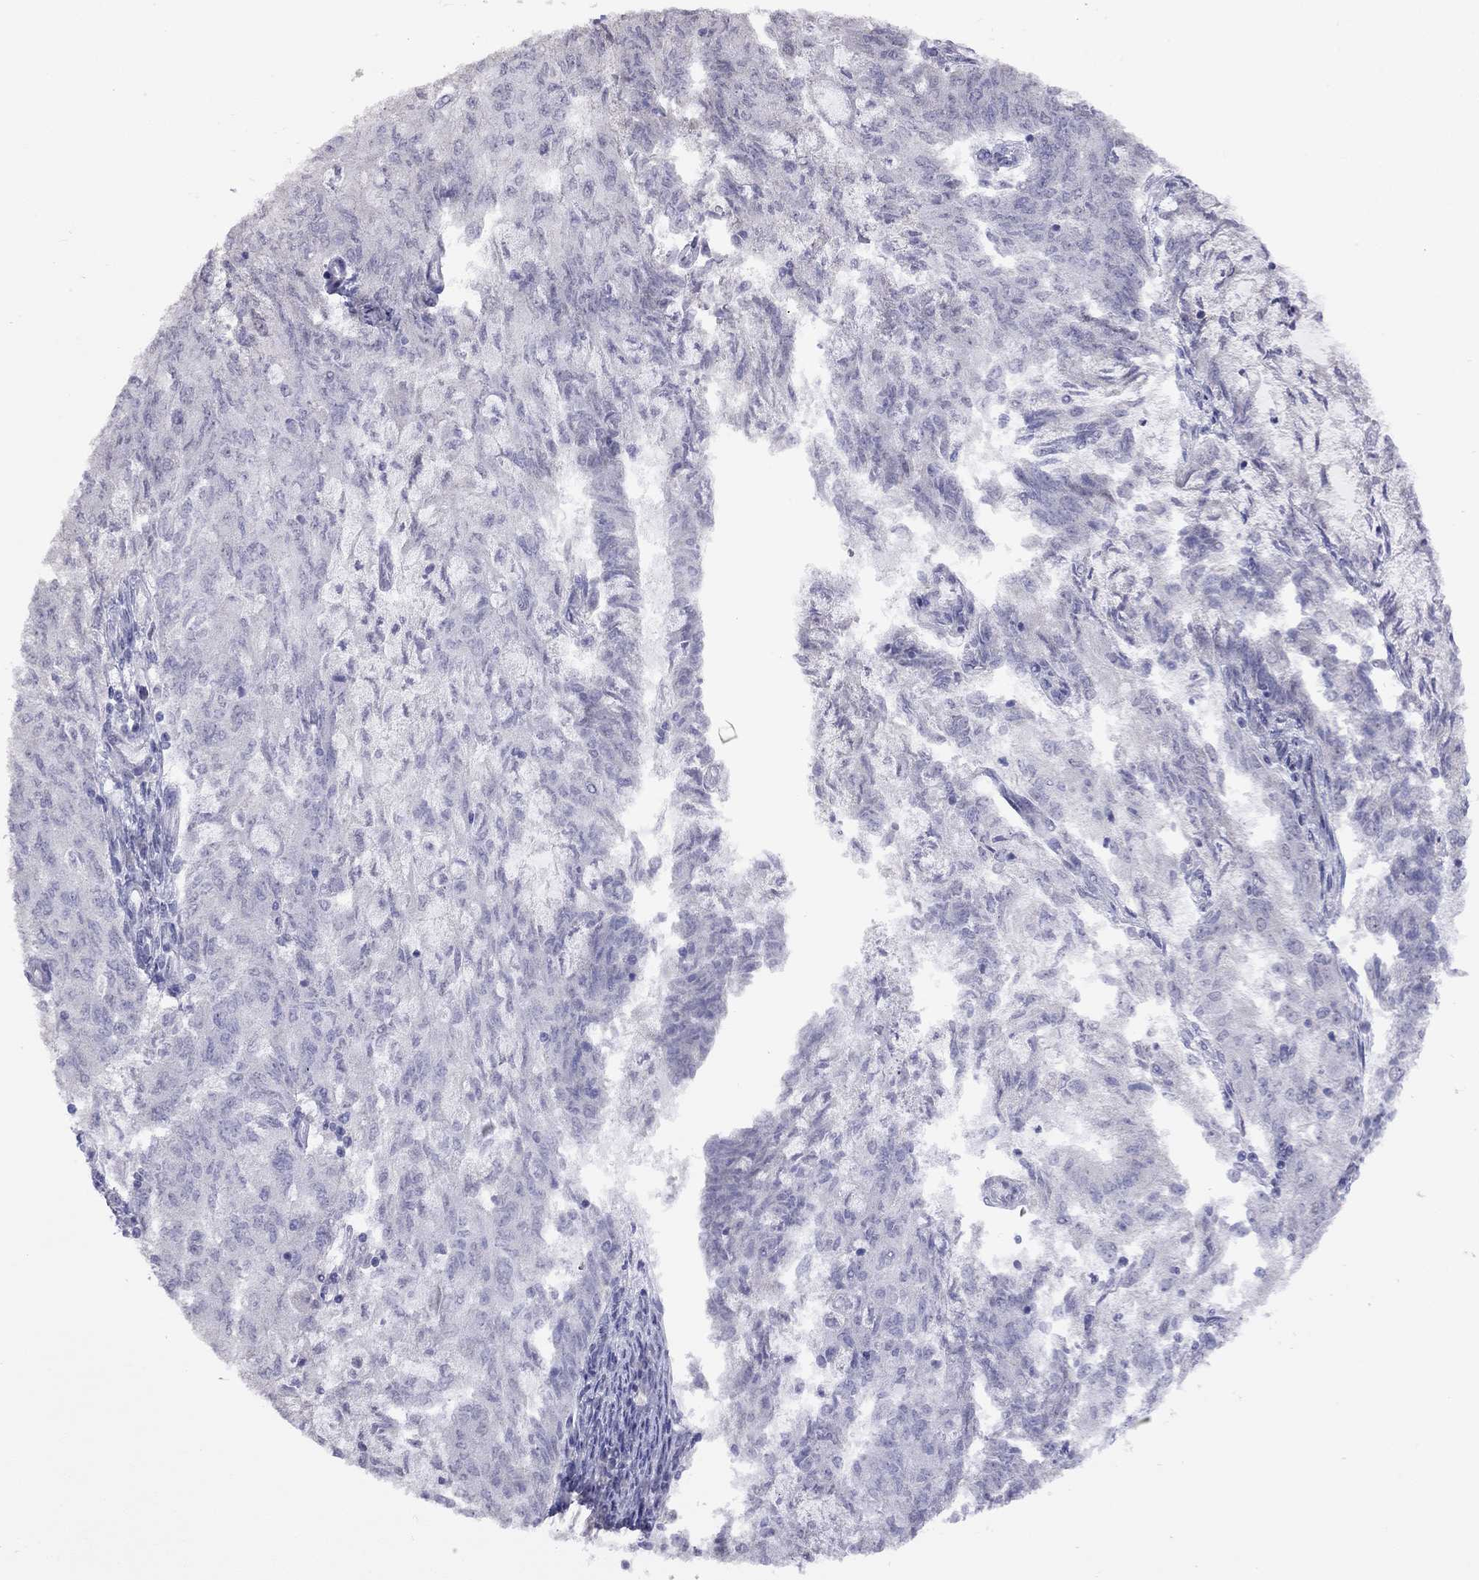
{"staining": {"intensity": "negative", "quantity": "none", "location": "none"}, "tissue": "endometrial cancer", "cell_type": "Tumor cells", "image_type": "cancer", "snomed": [{"axis": "morphology", "description": "Adenocarcinoma, NOS"}, {"axis": "topography", "description": "Endometrium"}], "caption": "This is an immunohistochemistry histopathology image of human endometrial adenocarcinoma. There is no staining in tumor cells.", "gene": "HES5", "patient": {"sex": "female", "age": 82}}